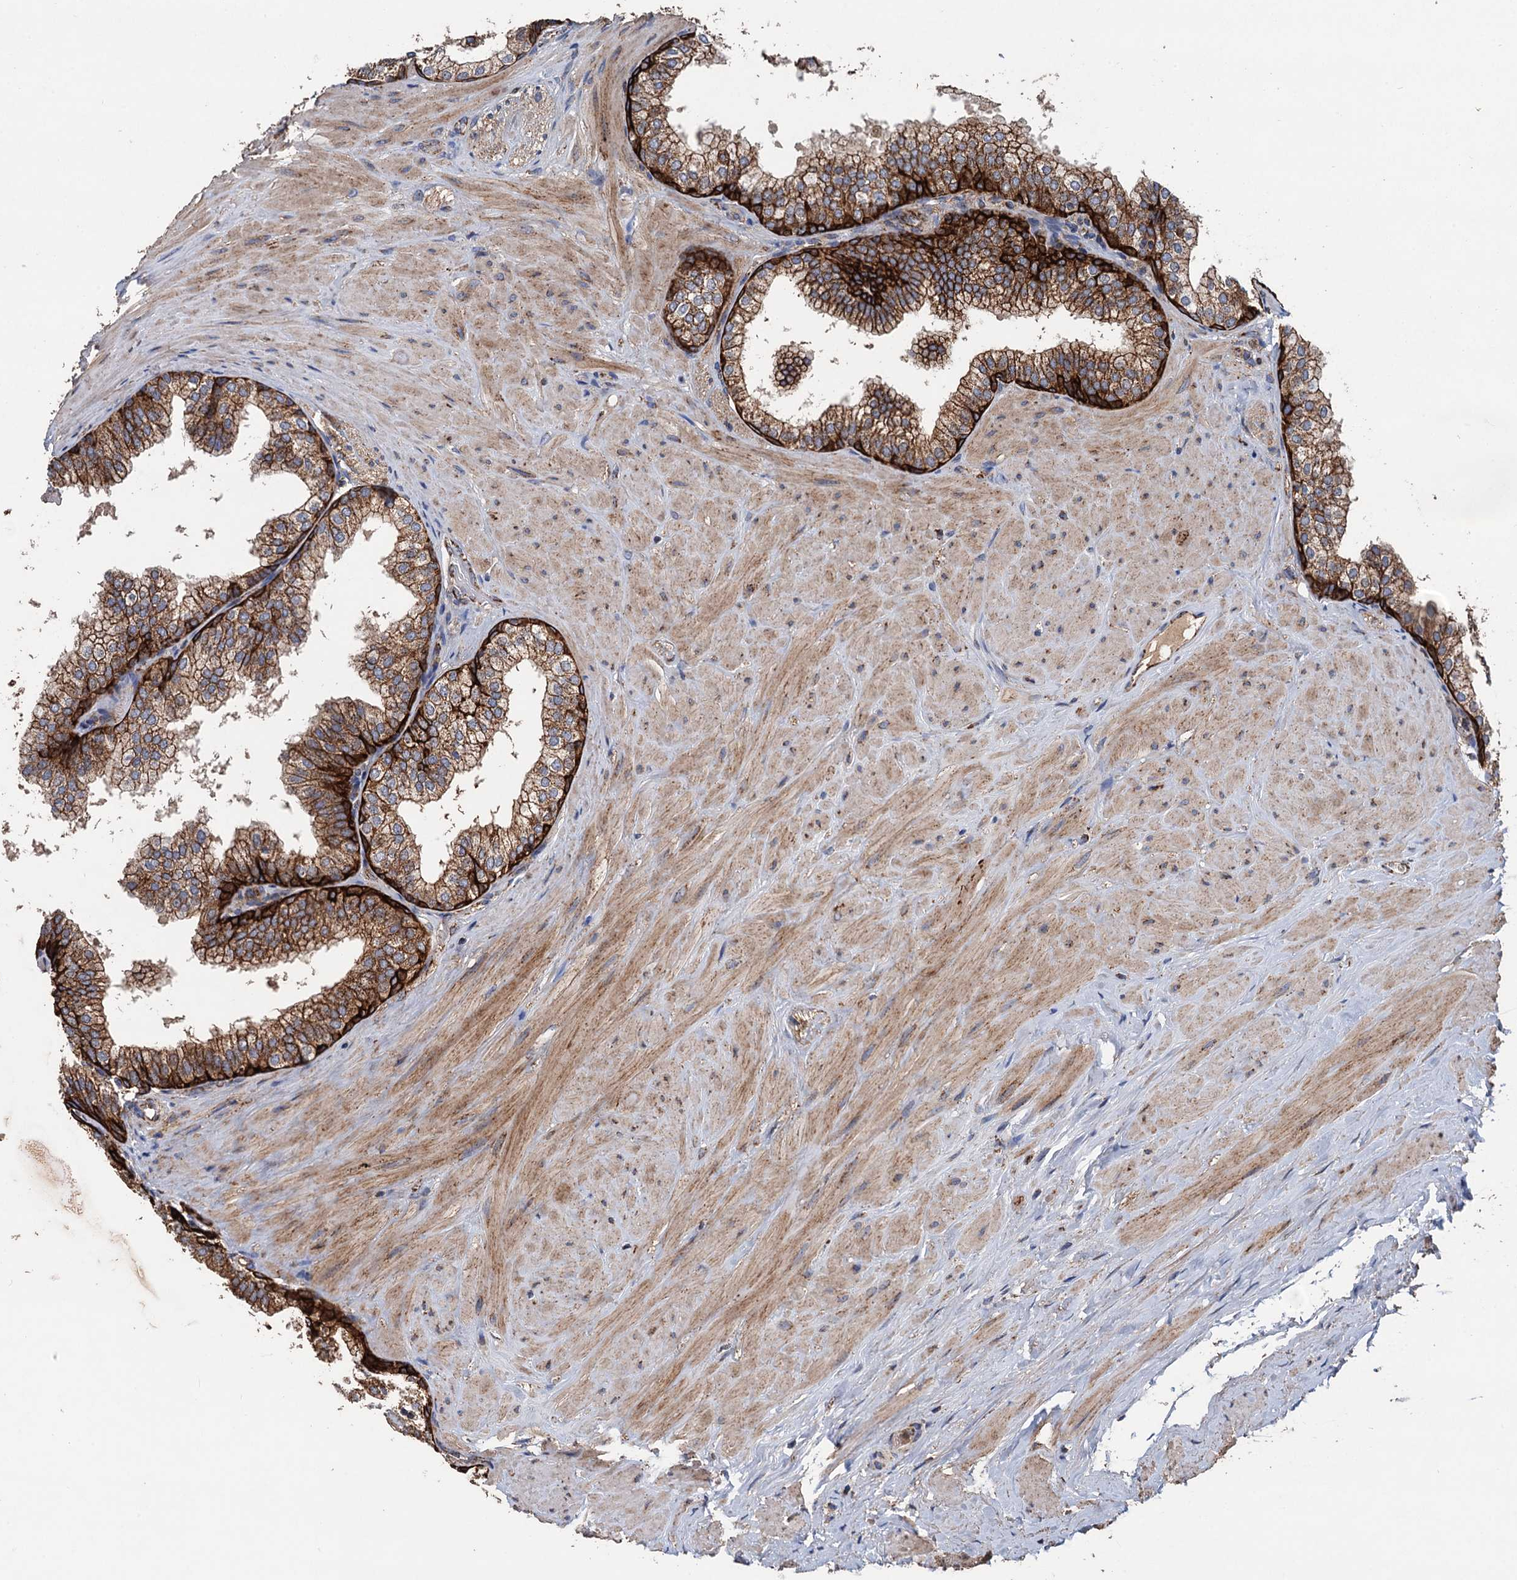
{"staining": {"intensity": "strong", "quantity": ">75%", "location": "cytoplasmic/membranous"}, "tissue": "prostate", "cell_type": "Glandular cells", "image_type": "normal", "snomed": [{"axis": "morphology", "description": "Normal tissue, NOS"}, {"axis": "topography", "description": "Prostate"}], "caption": "Immunohistochemical staining of unremarkable human prostate displays strong cytoplasmic/membranous protein expression in about >75% of glandular cells.", "gene": "DGLUCY", "patient": {"sex": "male", "age": 60}}